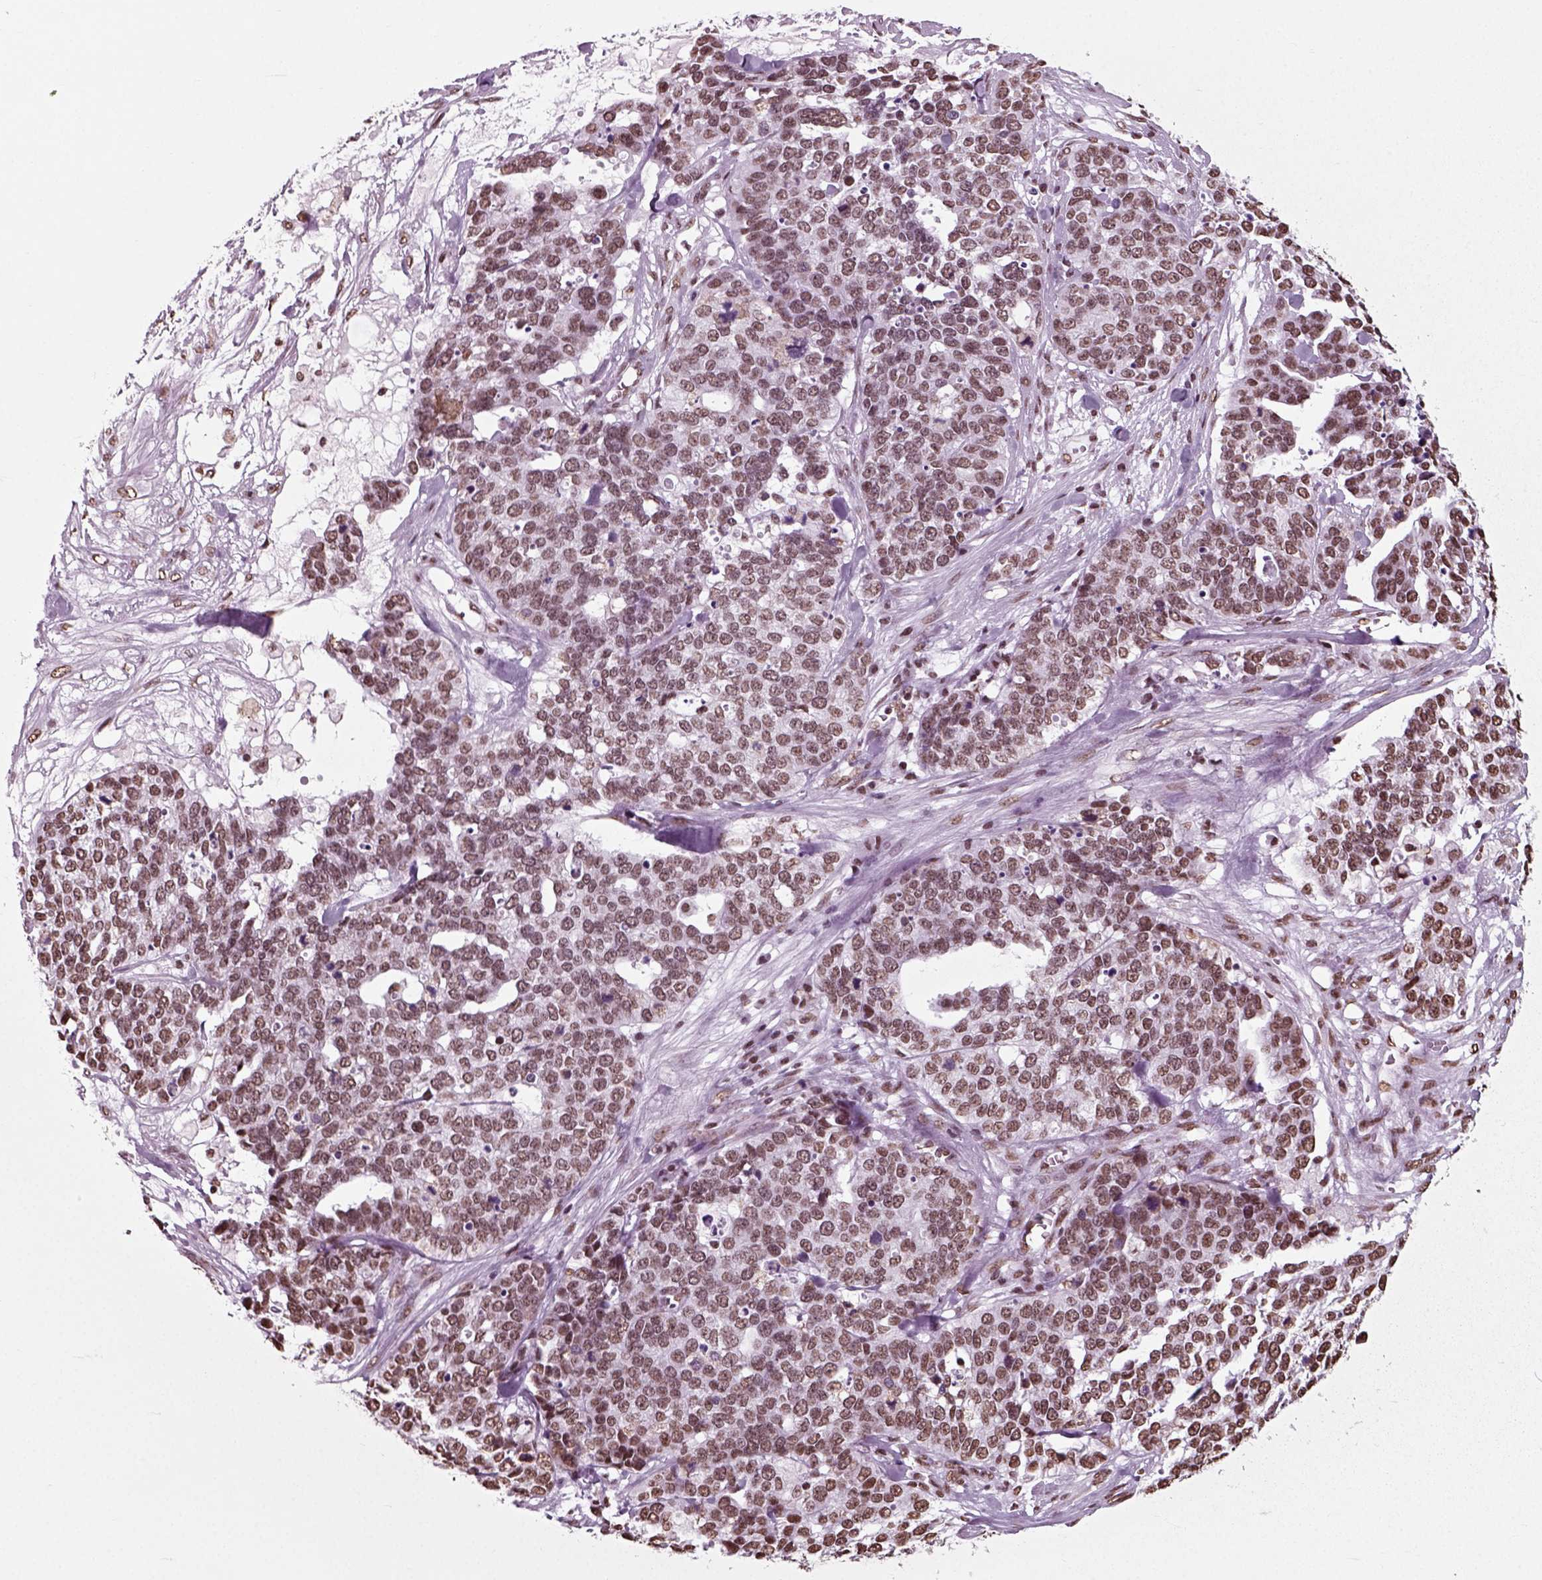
{"staining": {"intensity": "moderate", "quantity": "25%-75%", "location": "nuclear"}, "tissue": "ovarian cancer", "cell_type": "Tumor cells", "image_type": "cancer", "snomed": [{"axis": "morphology", "description": "Carcinoma, endometroid"}, {"axis": "topography", "description": "Ovary"}], "caption": "The histopathology image reveals a brown stain indicating the presence of a protein in the nuclear of tumor cells in ovarian cancer.", "gene": "POLR1H", "patient": {"sex": "female", "age": 65}}